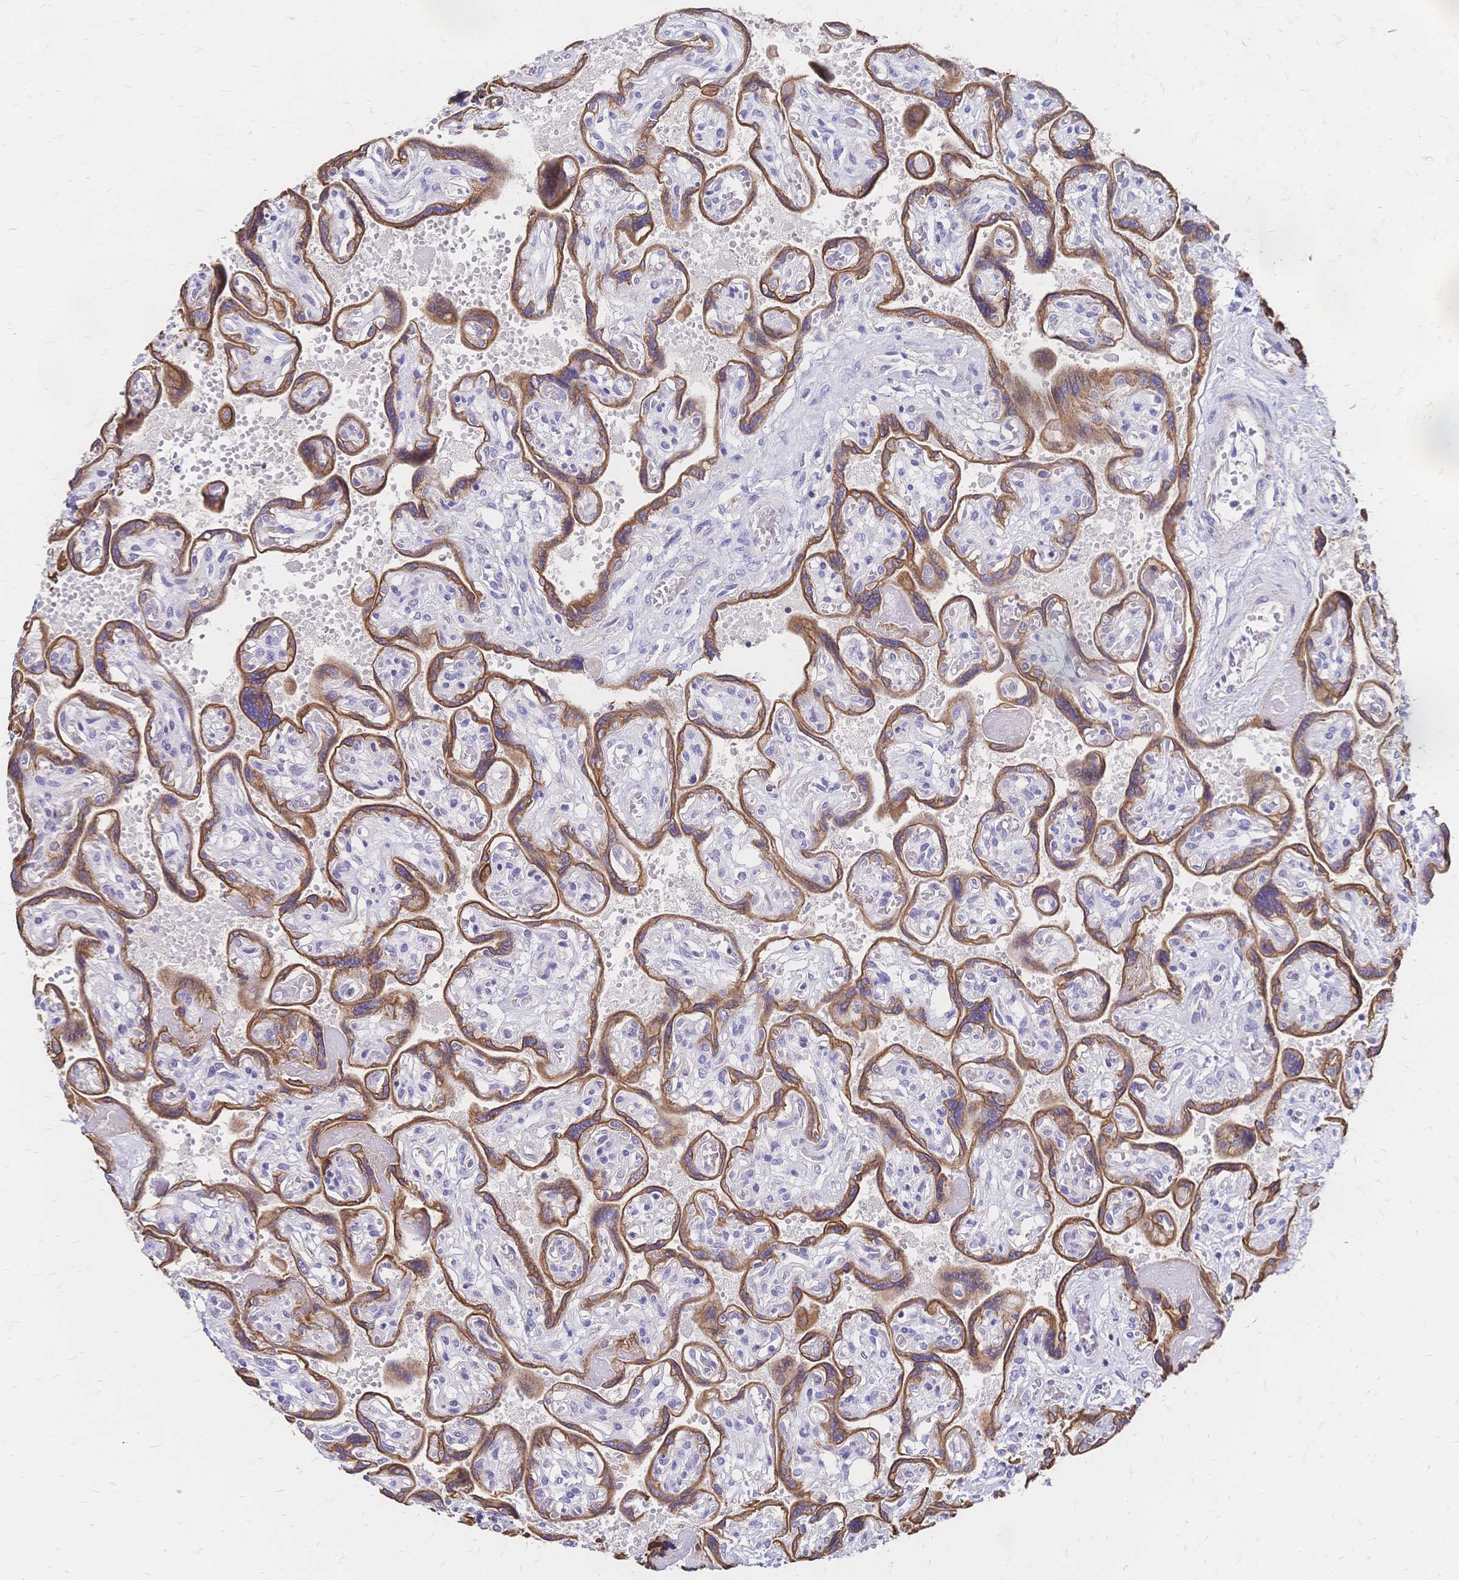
{"staining": {"intensity": "negative", "quantity": "none", "location": "none"}, "tissue": "placenta", "cell_type": "Decidual cells", "image_type": "normal", "snomed": [{"axis": "morphology", "description": "Normal tissue, NOS"}, {"axis": "topography", "description": "Placenta"}], "caption": "This is an IHC photomicrograph of unremarkable placenta. There is no positivity in decidual cells.", "gene": "DTNB", "patient": {"sex": "female", "age": 32}}